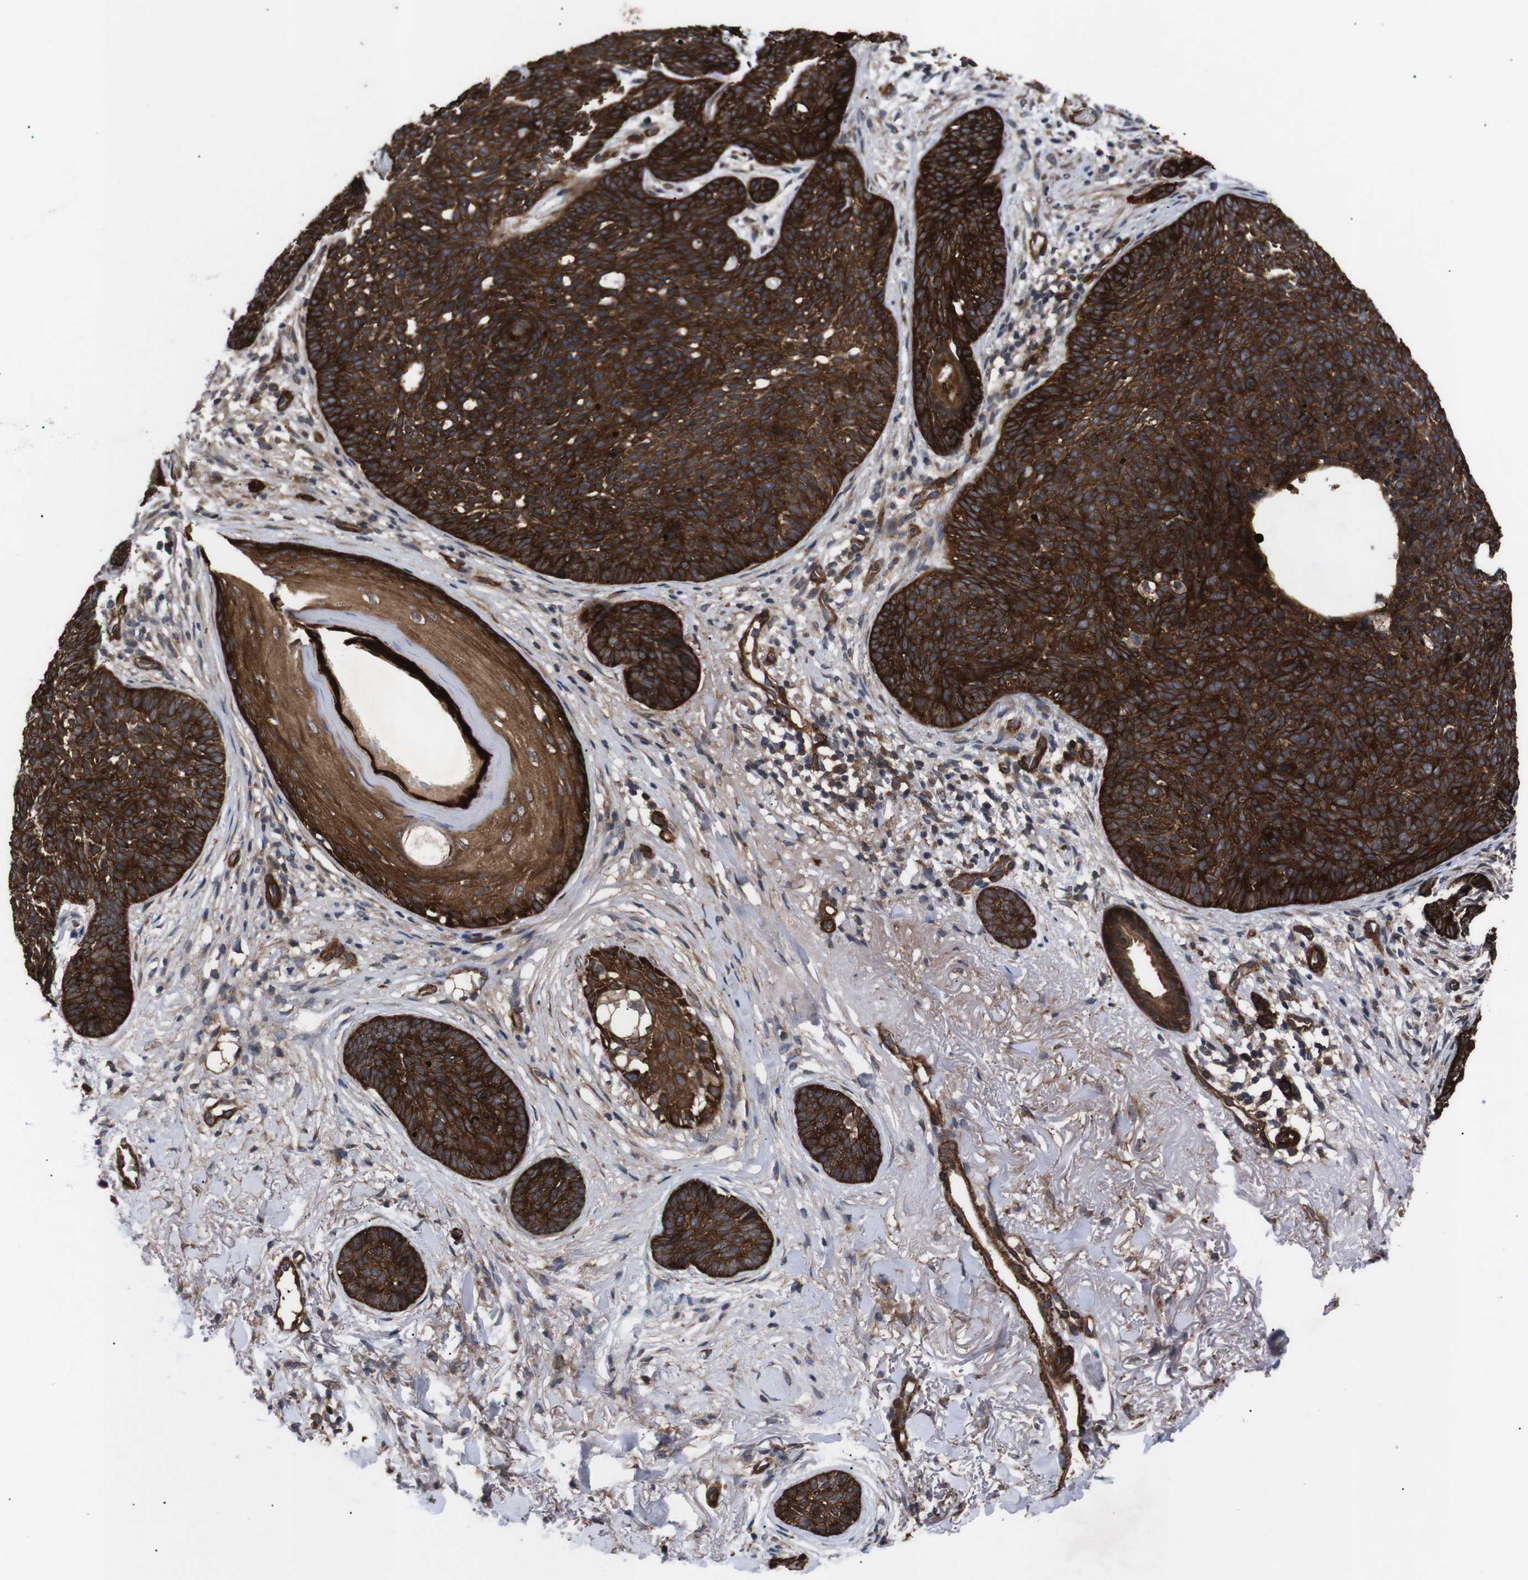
{"staining": {"intensity": "strong", "quantity": ">75%", "location": "cytoplasmic/membranous"}, "tissue": "skin cancer", "cell_type": "Tumor cells", "image_type": "cancer", "snomed": [{"axis": "morphology", "description": "Basal cell carcinoma"}, {"axis": "topography", "description": "Skin"}], "caption": "Immunohistochemistry (IHC) of skin basal cell carcinoma reveals high levels of strong cytoplasmic/membranous staining in about >75% of tumor cells.", "gene": "PAWR", "patient": {"sex": "female", "age": 70}}